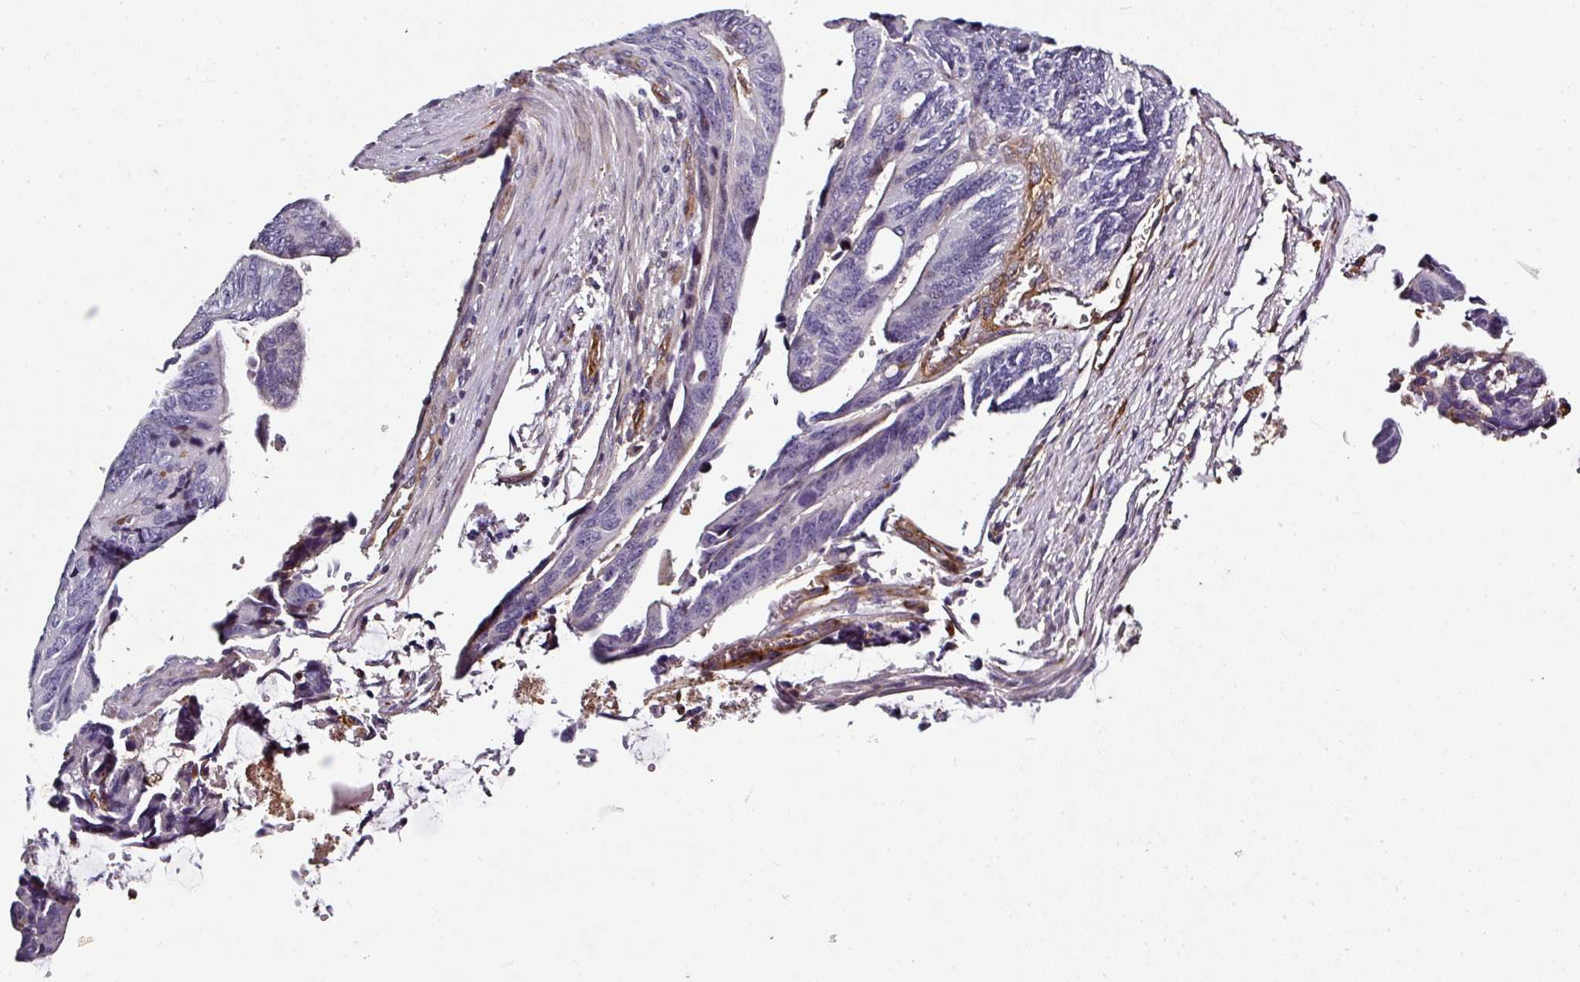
{"staining": {"intensity": "negative", "quantity": "none", "location": "none"}, "tissue": "colorectal cancer", "cell_type": "Tumor cells", "image_type": "cancer", "snomed": [{"axis": "morphology", "description": "Adenocarcinoma, NOS"}, {"axis": "topography", "description": "Colon"}], "caption": "IHC photomicrograph of neoplastic tissue: human colorectal cancer stained with DAB exhibits no significant protein expression in tumor cells.", "gene": "BEND5", "patient": {"sex": "male", "age": 87}}